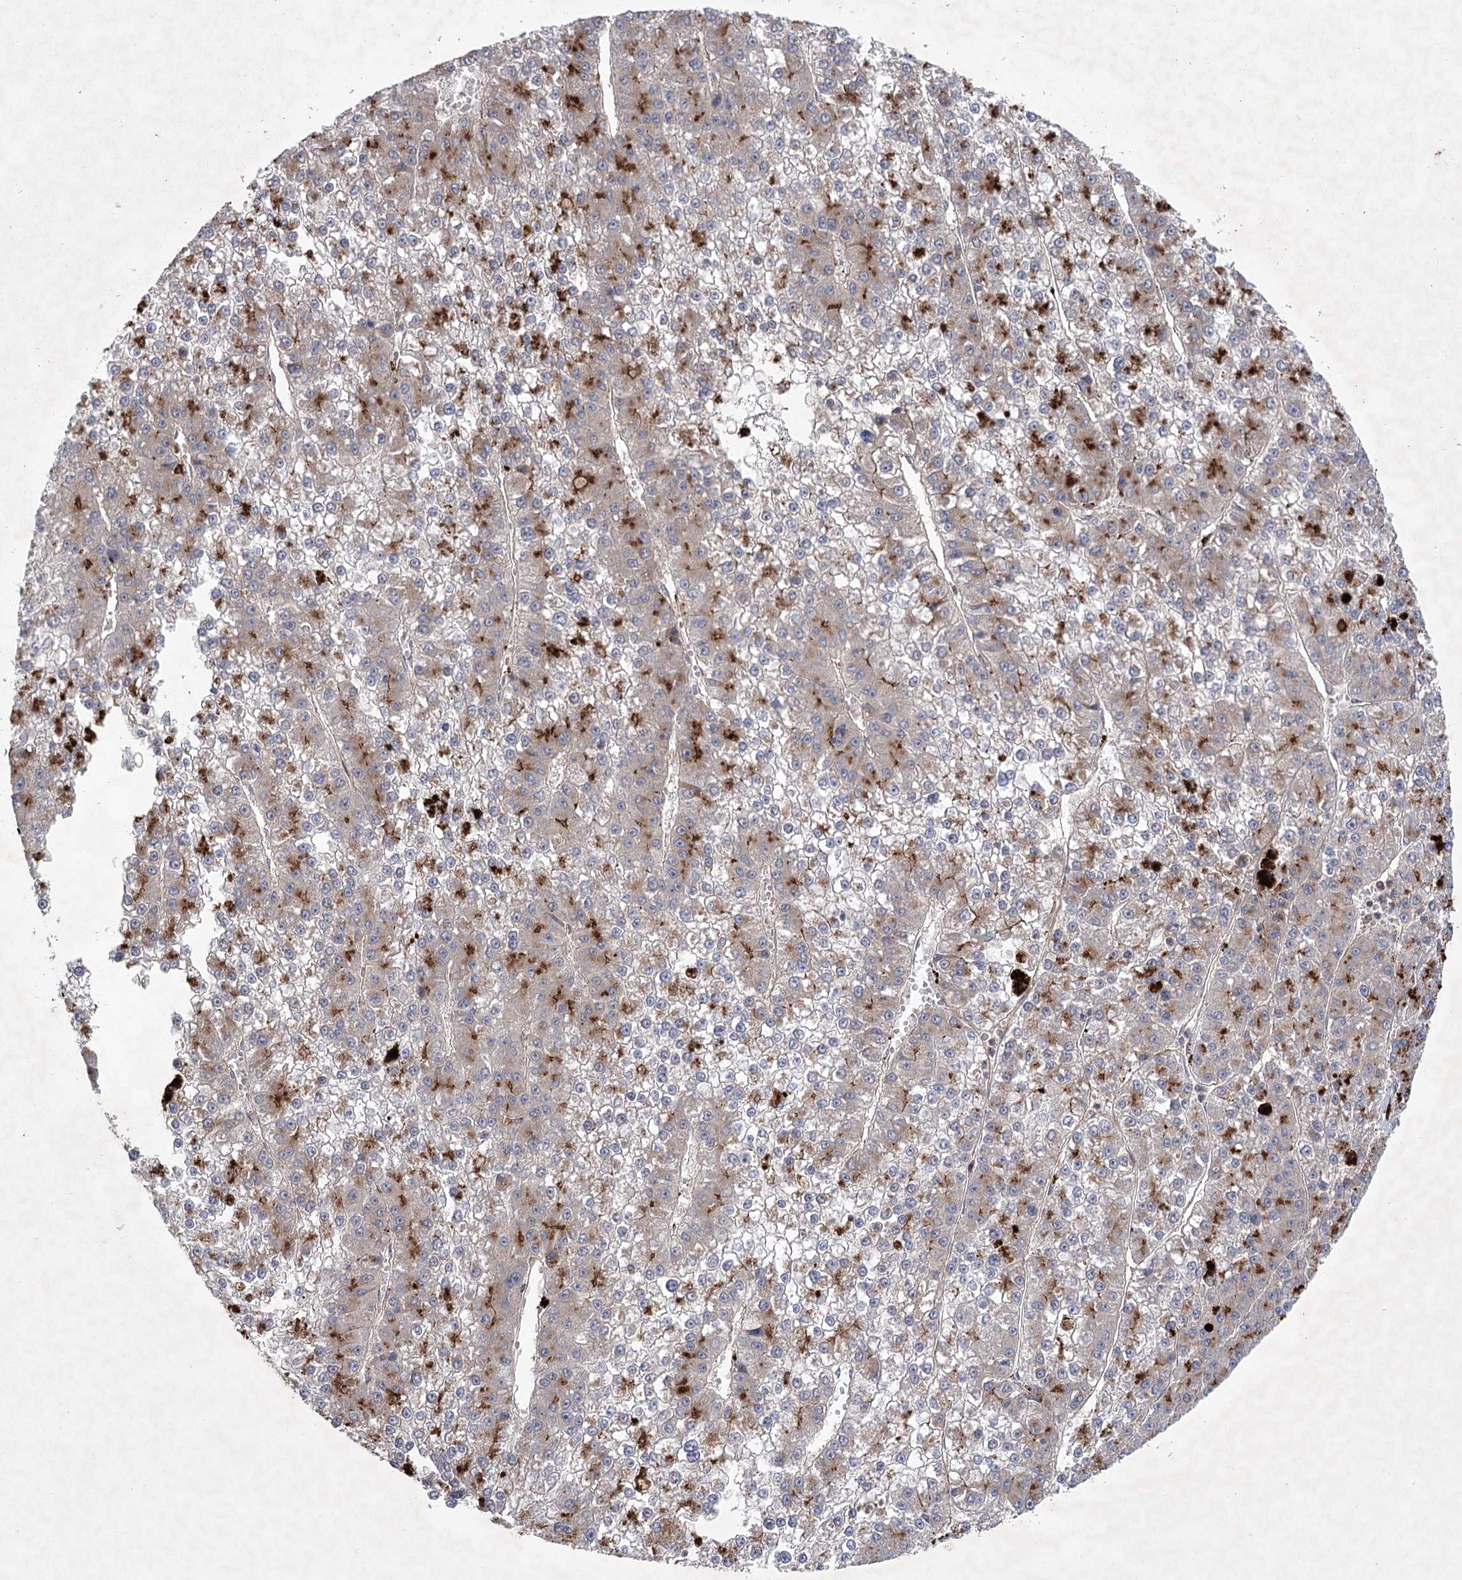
{"staining": {"intensity": "moderate", "quantity": "25%-75%", "location": "cytoplasmic/membranous"}, "tissue": "liver cancer", "cell_type": "Tumor cells", "image_type": "cancer", "snomed": [{"axis": "morphology", "description": "Carcinoma, Hepatocellular, NOS"}, {"axis": "topography", "description": "Liver"}], "caption": "A photomicrograph of human liver cancer stained for a protein displays moderate cytoplasmic/membranous brown staining in tumor cells.", "gene": "METTL24", "patient": {"sex": "female", "age": 73}}